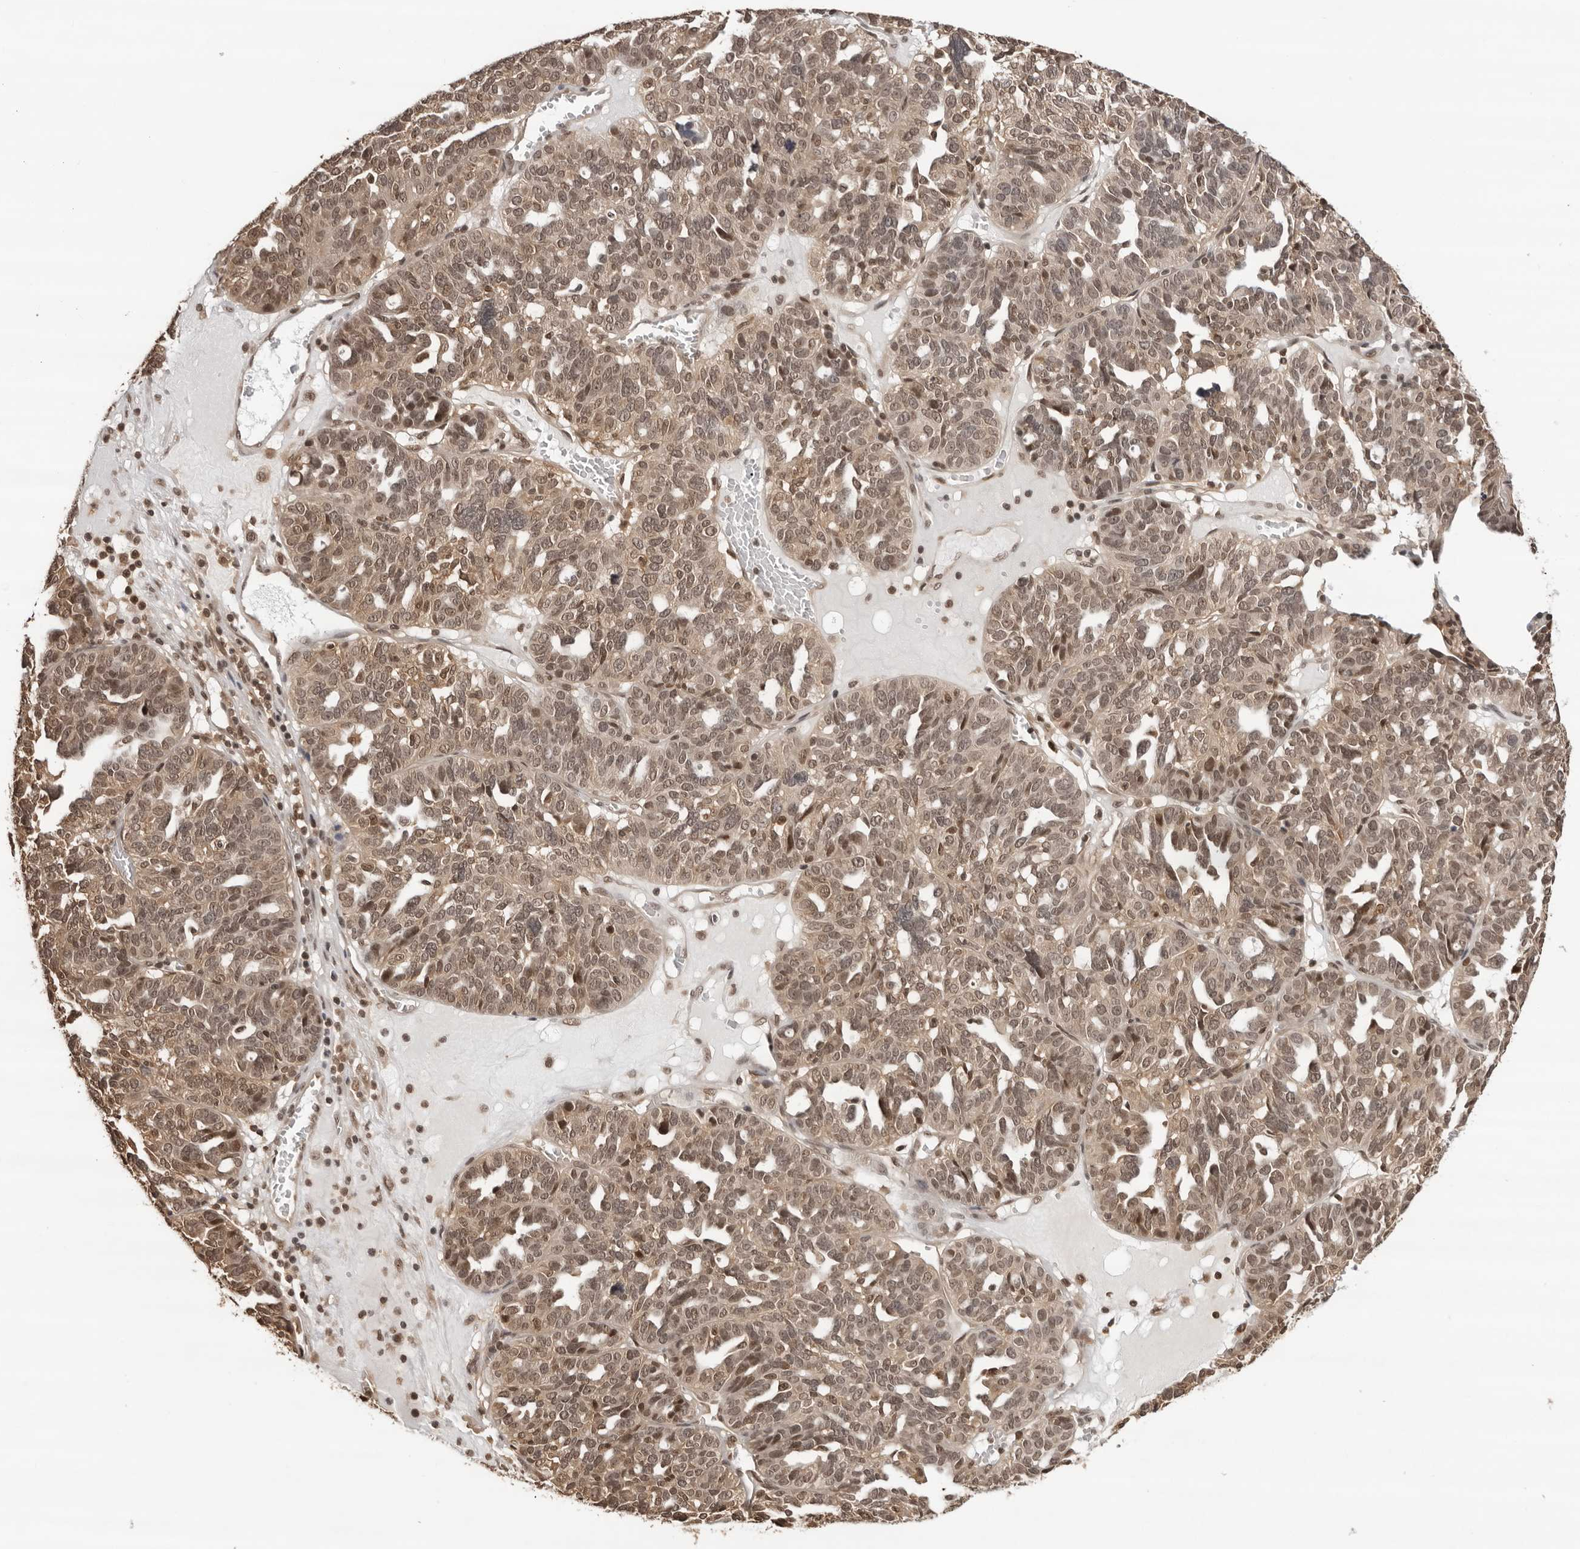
{"staining": {"intensity": "moderate", "quantity": ">75%", "location": "cytoplasmic/membranous,nuclear"}, "tissue": "ovarian cancer", "cell_type": "Tumor cells", "image_type": "cancer", "snomed": [{"axis": "morphology", "description": "Cystadenocarcinoma, serous, NOS"}, {"axis": "topography", "description": "Ovary"}], "caption": "This histopathology image shows IHC staining of ovarian cancer, with medium moderate cytoplasmic/membranous and nuclear expression in about >75% of tumor cells.", "gene": "SDE2", "patient": {"sex": "female", "age": 59}}